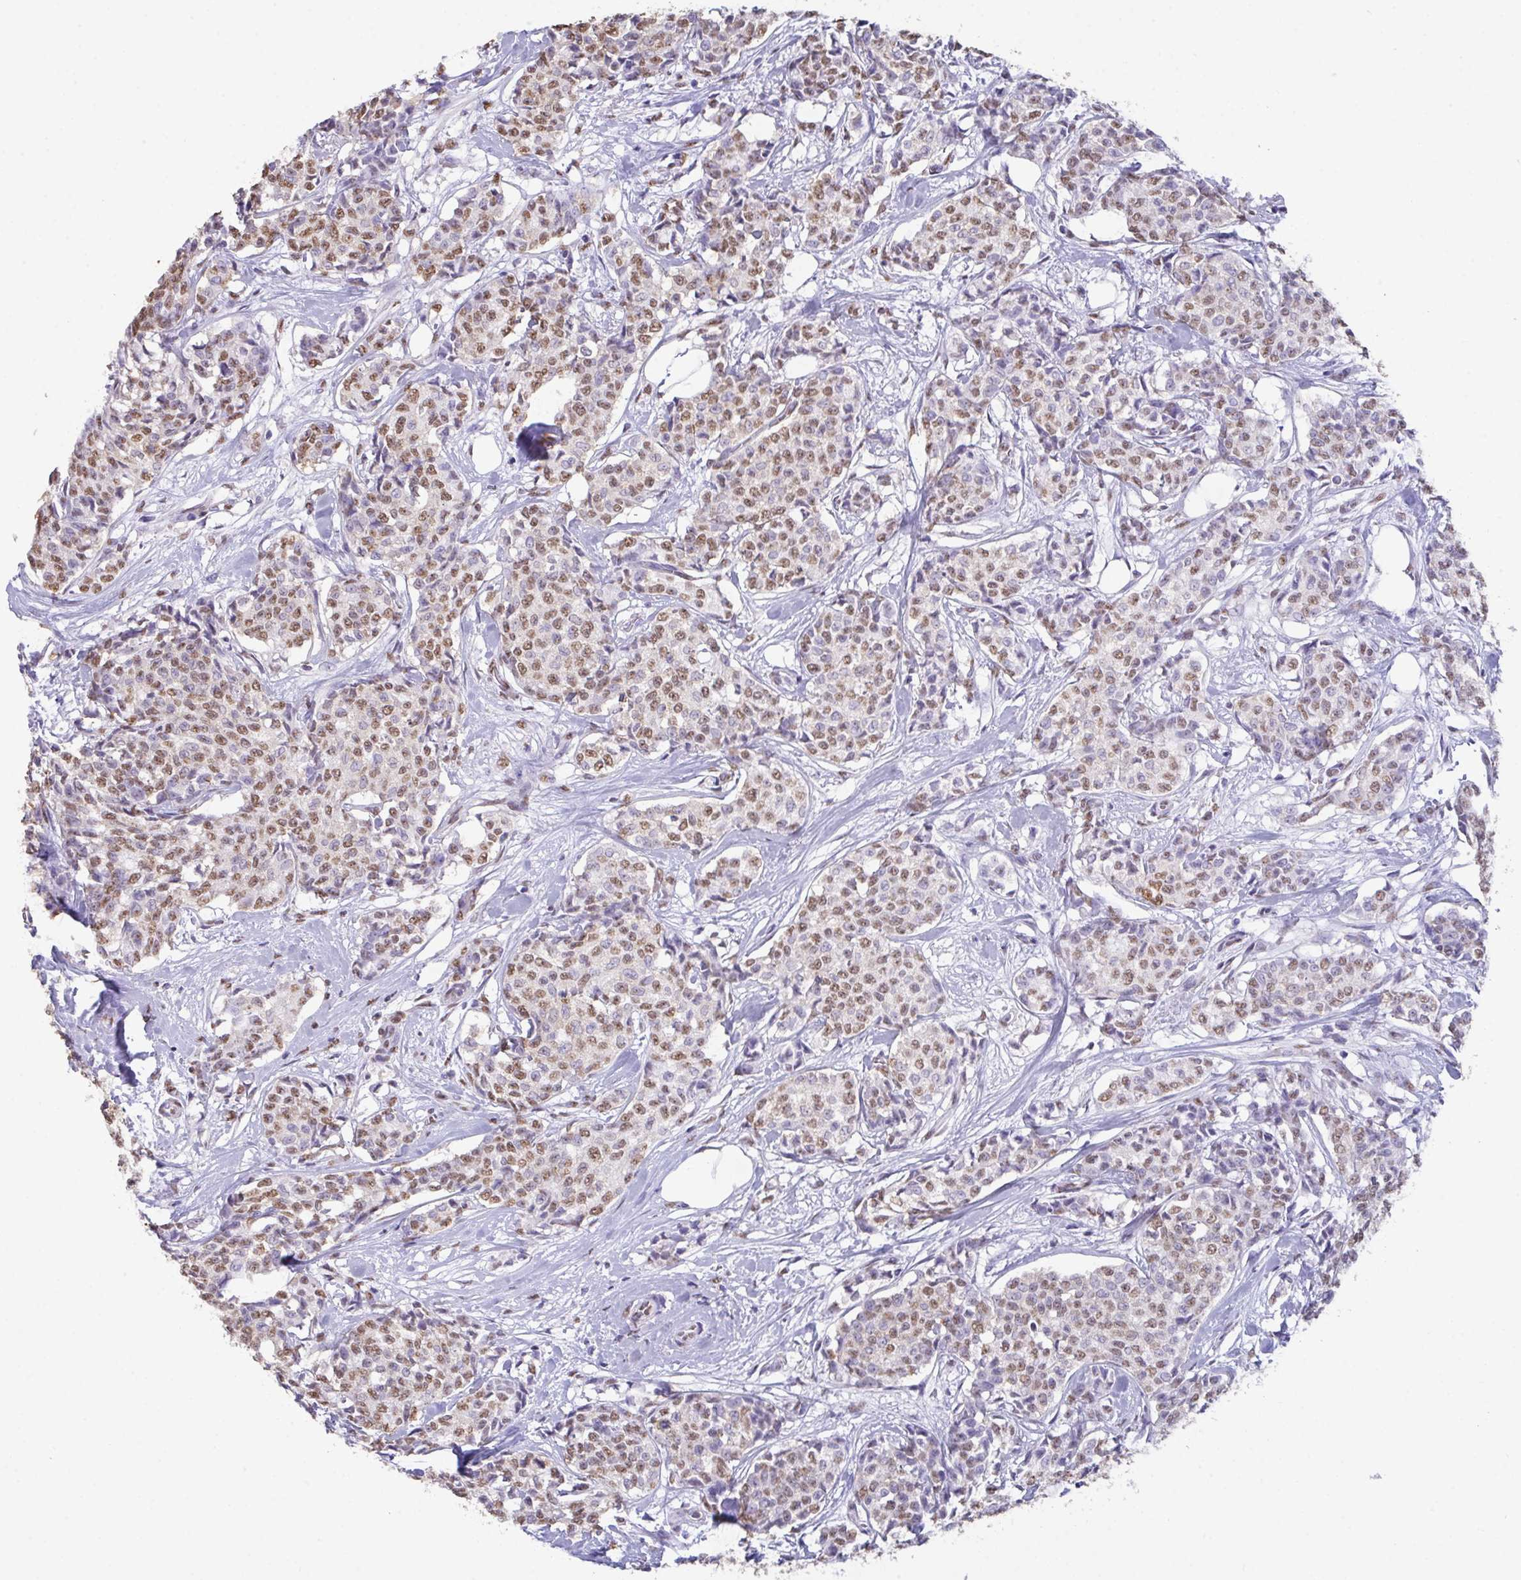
{"staining": {"intensity": "moderate", "quantity": ">75%", "location": "nuclear"}, "tissue": "breast cancer", "cell_type": "Tumor cells", "image_type": "cancer", "snomed": [{"axis": "morphology", "description": "Duct carcinoma"}, {"axis": "topography", "description": "Breast"}], "caption": "Protein analysis of breast invasive ductal carcinoma tissue reveals moderate nuclear expression in about >75% of tumor cells.", "gene": "SEMA6B", "patient": {"sex": "female", "age": 91}}